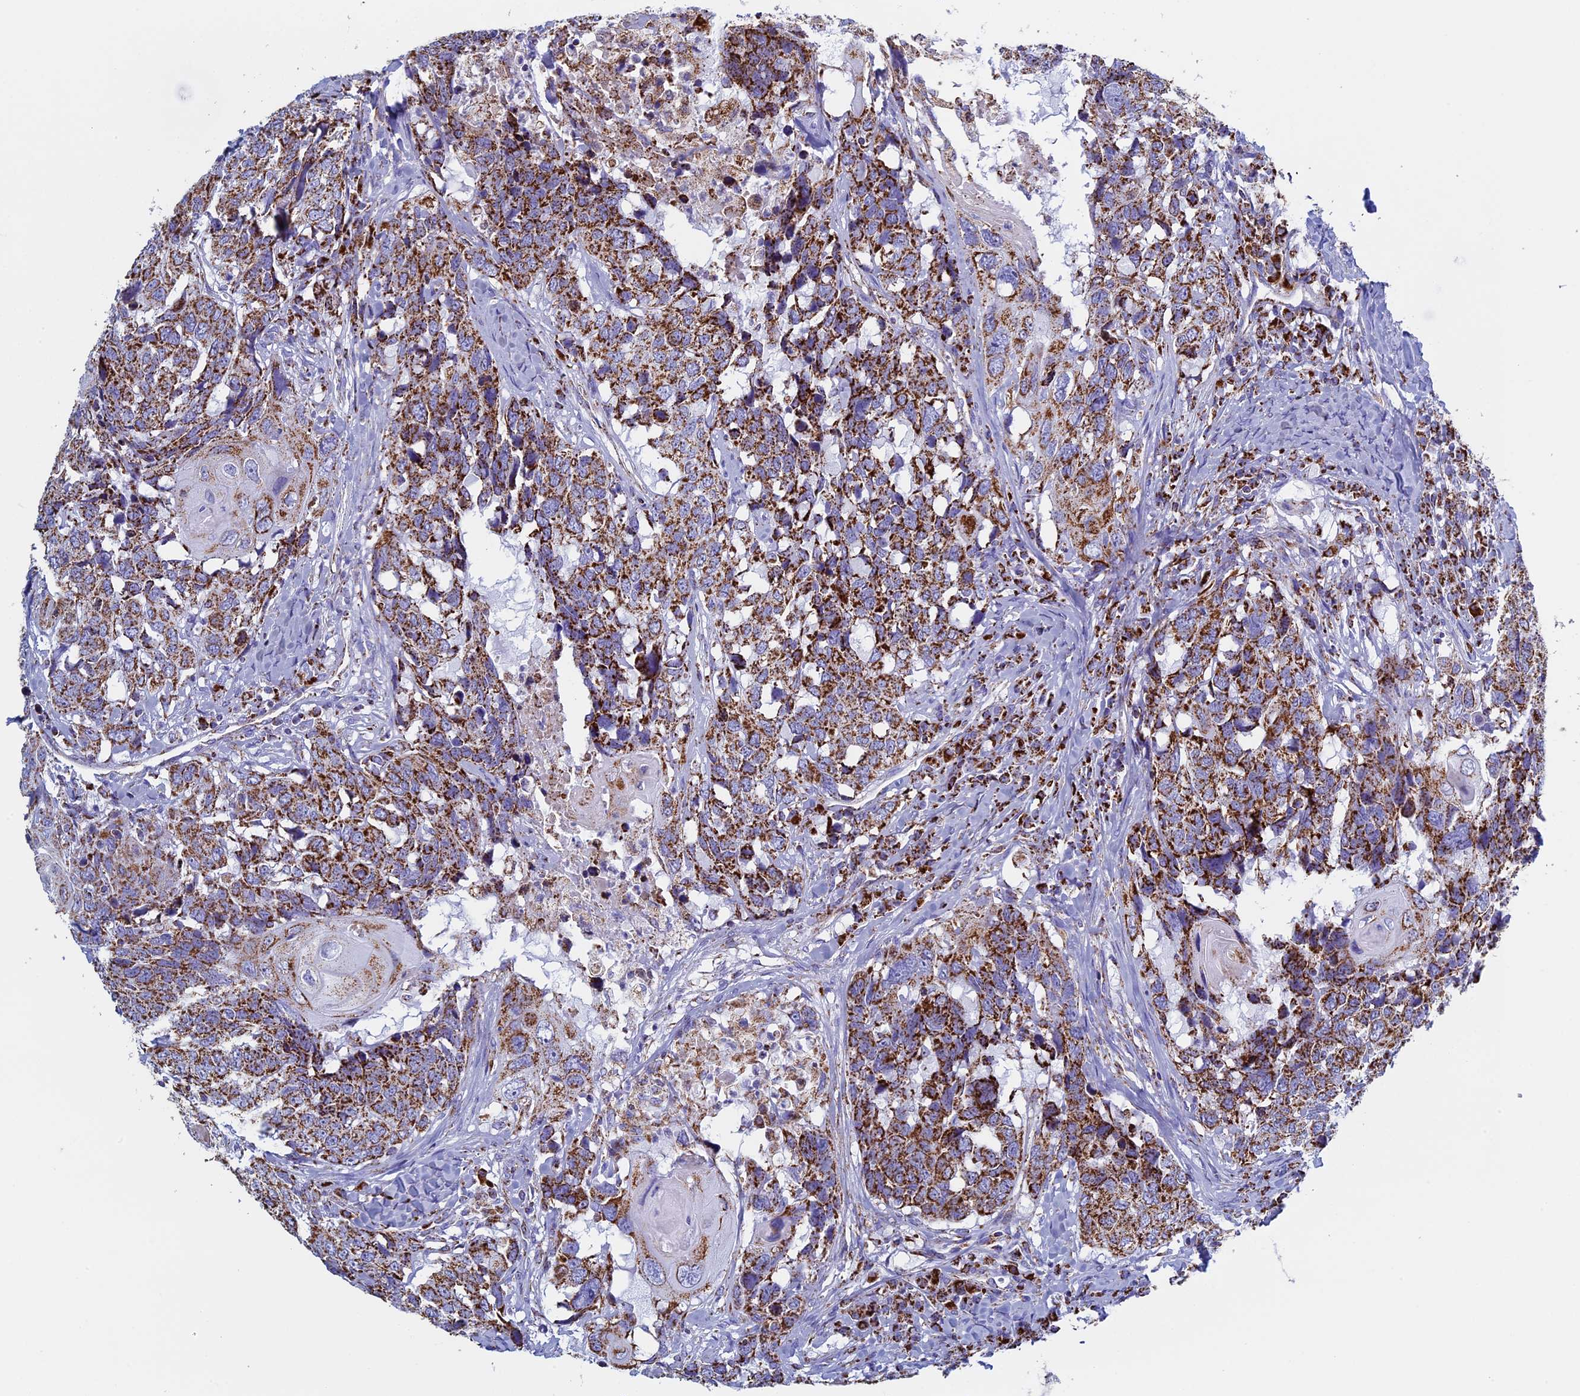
{"staining": {"intensity": "strong", "quantity": ">75%", "location": "cytoplasmic/membranous"}, "tissue": "head and neck cancer", "cell_type": "Tumor cells", "image_type": "cancer", "snomed": [{"axis": "morphology", "description": "Squamous cell carcinoma, NOS"}, {"axis": "topography", "description": "Head-Neck"}], "caption": "Immunohistochemistry (IHC) of head and neck cancer (squamous cell carcinoma) shows high levels of strong cytoplasmic/membranous expression in about >75% of tumor cells. The protein is shown in brown color, while the nuclei are stained blue.", "gene": "UQCRFS1", "patient": {"sex": "male", "age": 66}}